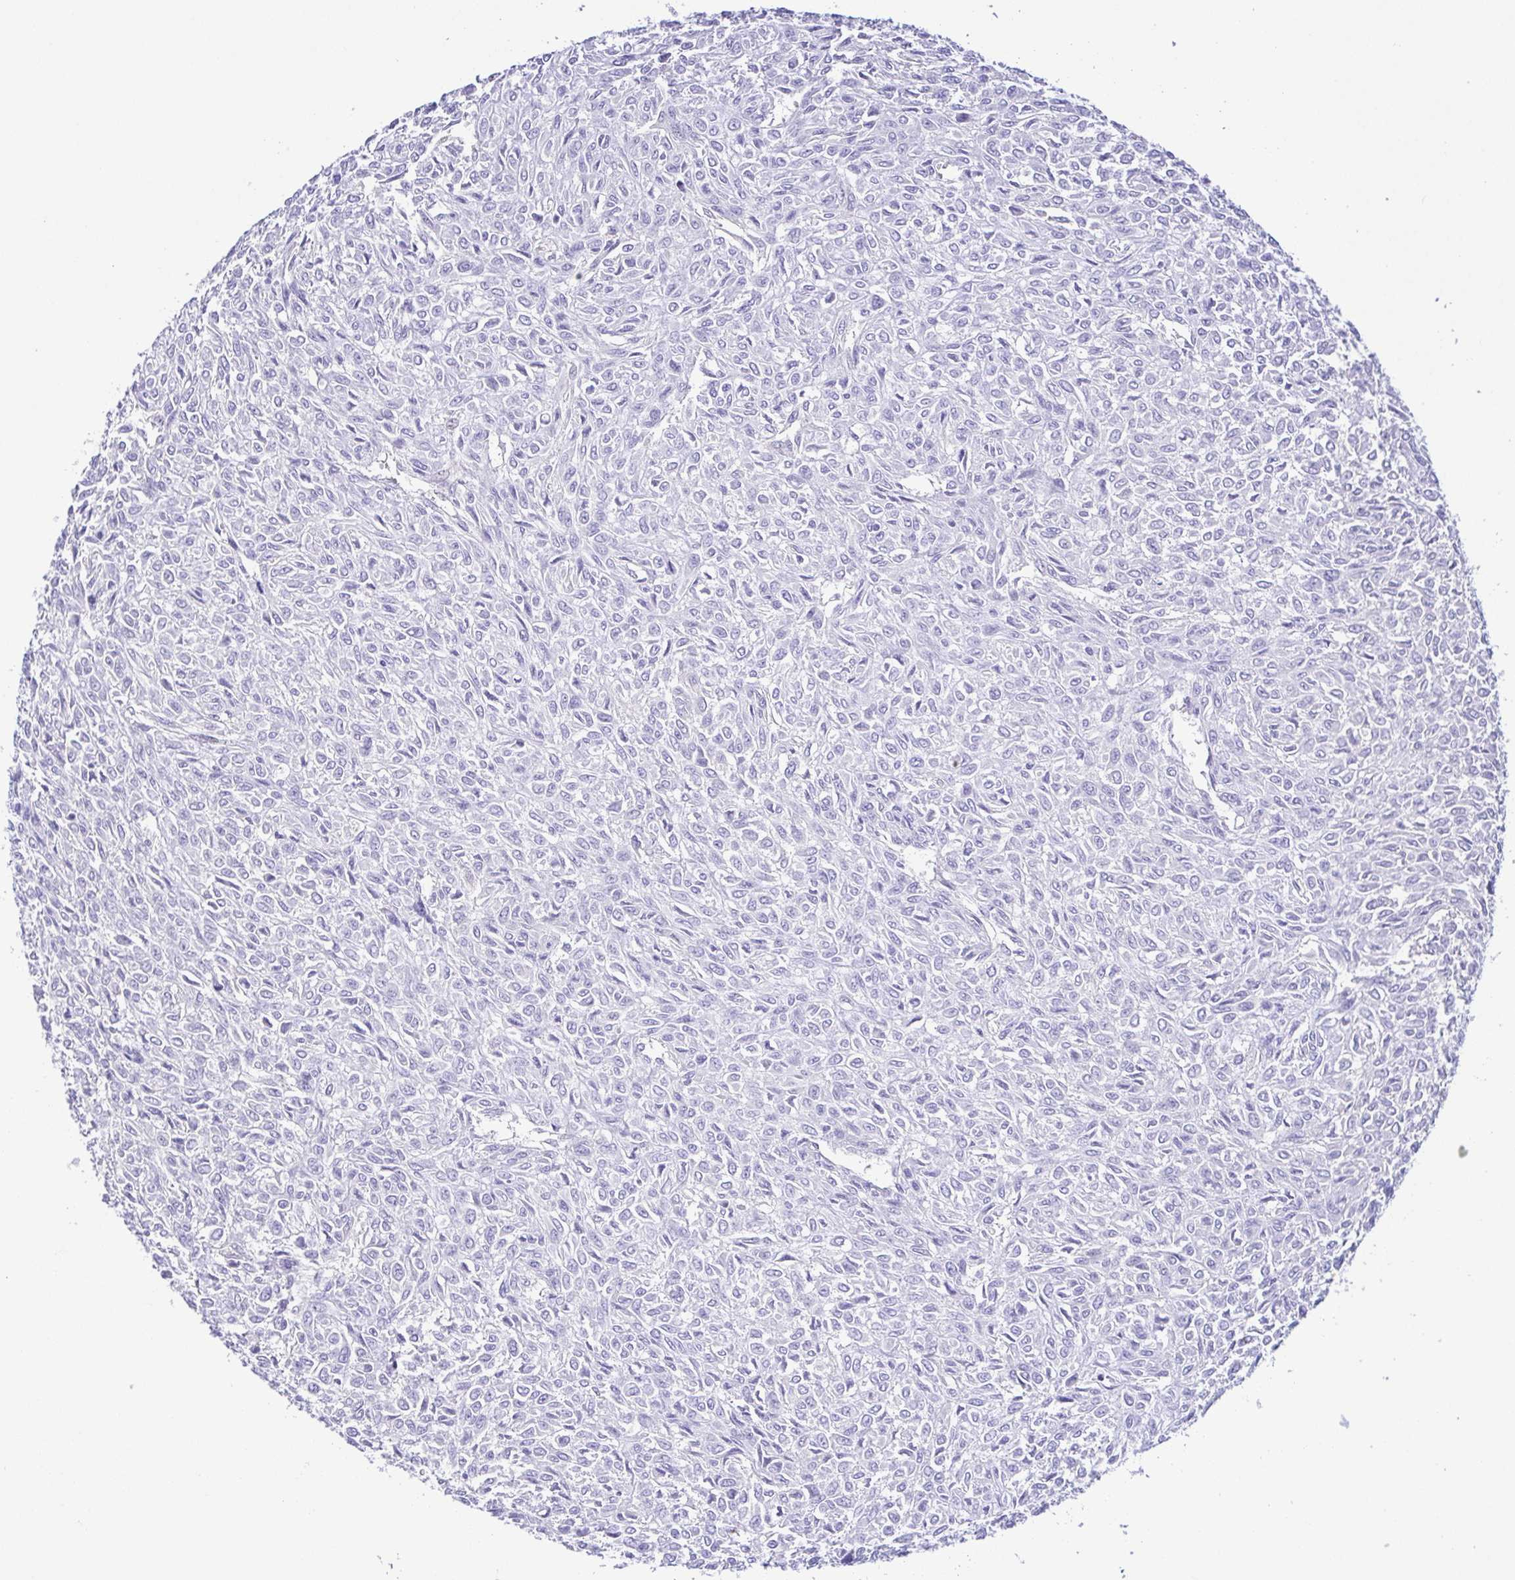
{"staining": {"intensity": "negative", "quantity": "none", "location": "none"}, "tissue": "renal cancer", "cell_type": "Tumor cells", "image_type": "cancer", "snomed": [{"axis": "morphology", "description": "Adenocarcinoma, NOS"}, {"axis": "topography", "description": "Kidney"}], "caption": "Immunohistochemical staining of human renal adenocarcinoma exhibits no significant staining in tumor cells.", "gene": "EPB42", "patient": {"sex": "male", "age": 58}}